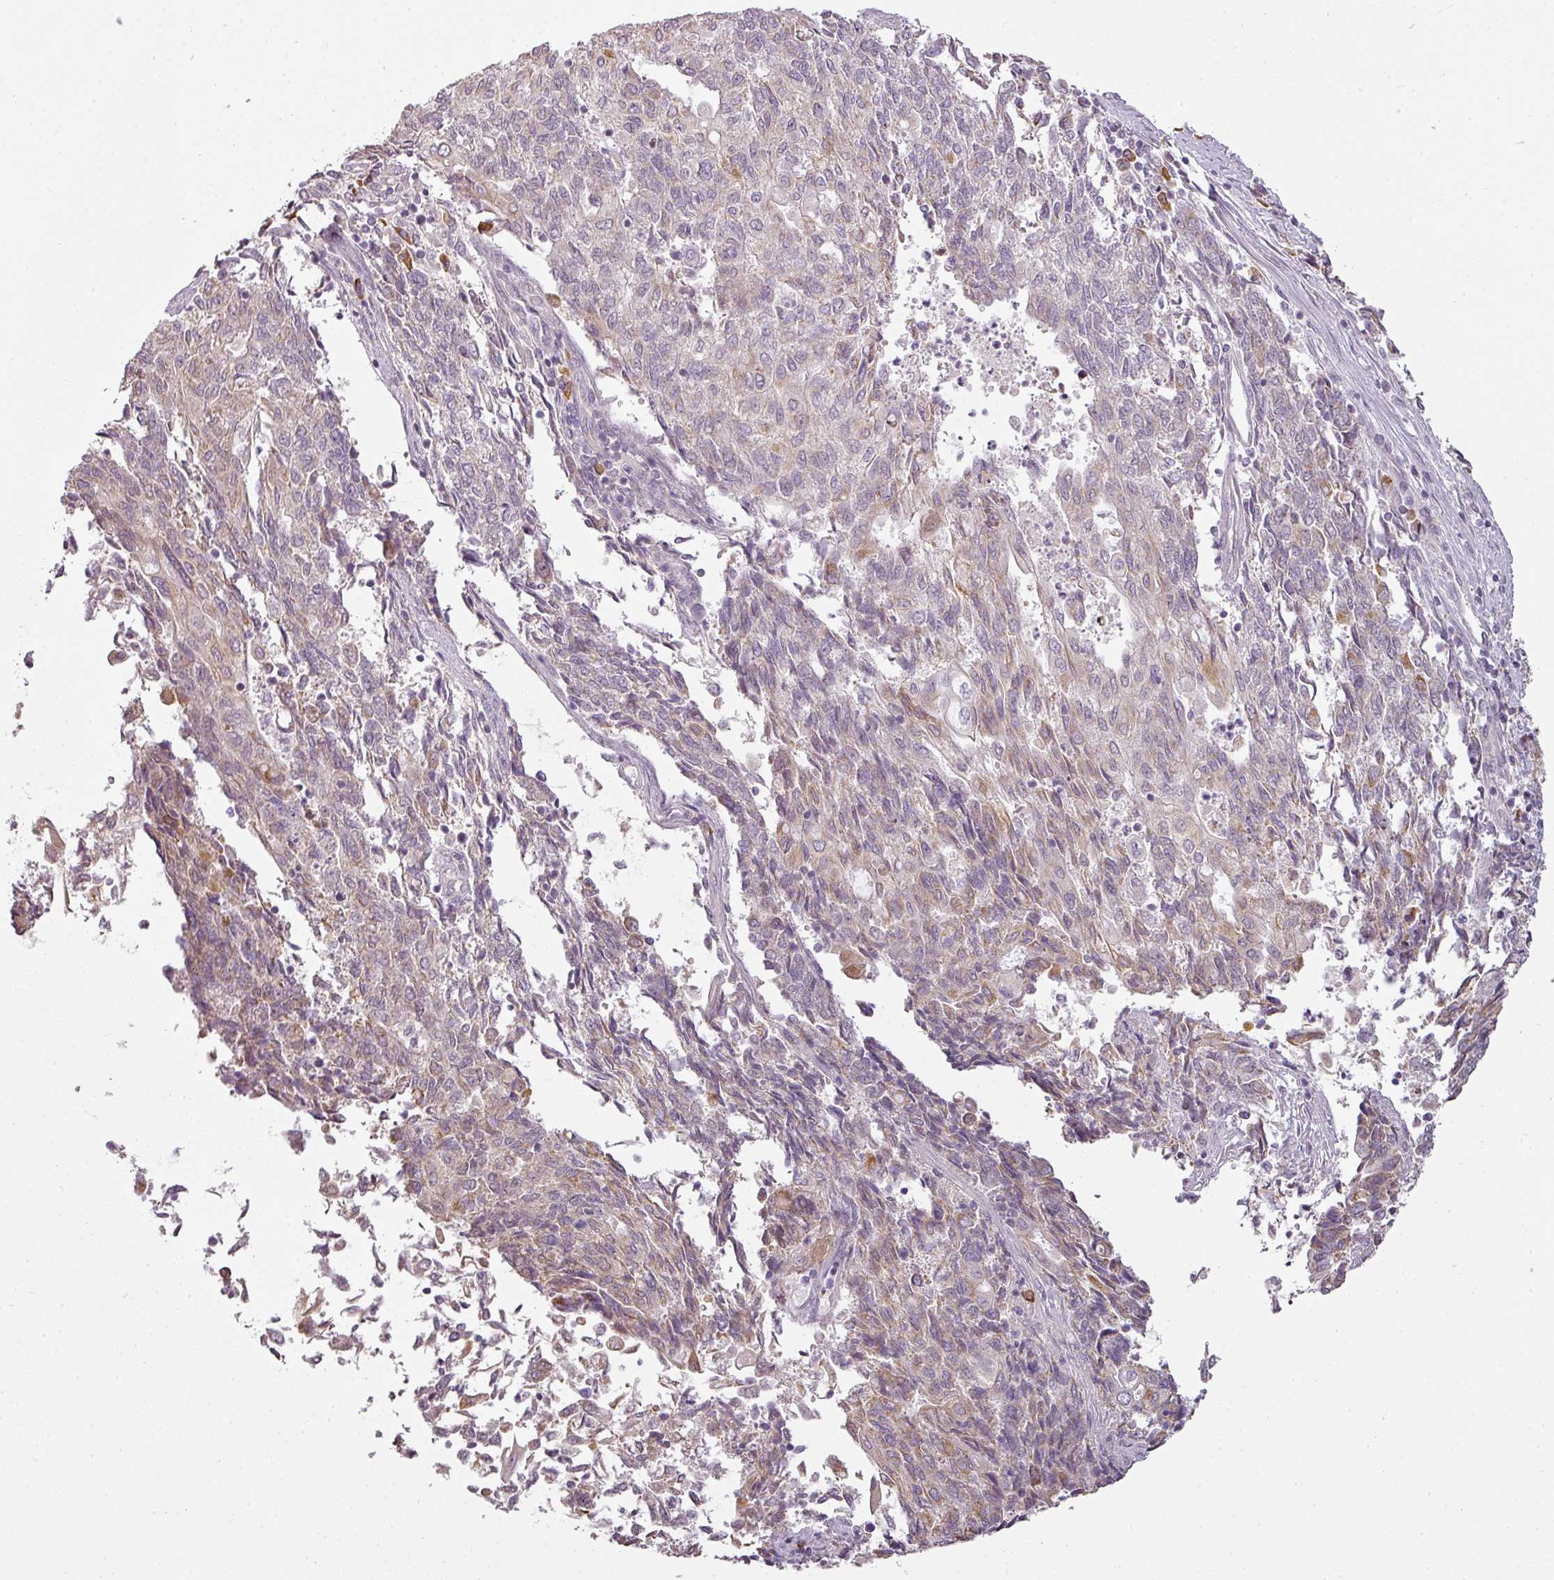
{"staining": {"intensity": "weak", "quantity": "25%-75%", "location": "cytoplasmic/membranous"}, "tissue": "endometrial cancer", "cell_type": "Tumor cells", "image_type": "cancer", "snomed": [{"axis": "morphology", "description": "Adenocarcinoma, NOS"}, {"axis": "topography", "description": "Endometrium"}], "caption": "Human endometrial adenocarcinoma stained with a protein marker reveals weak staining in tumor cells.", "gene": "LY75", "patient": {"sex": "female", "age": 54}}